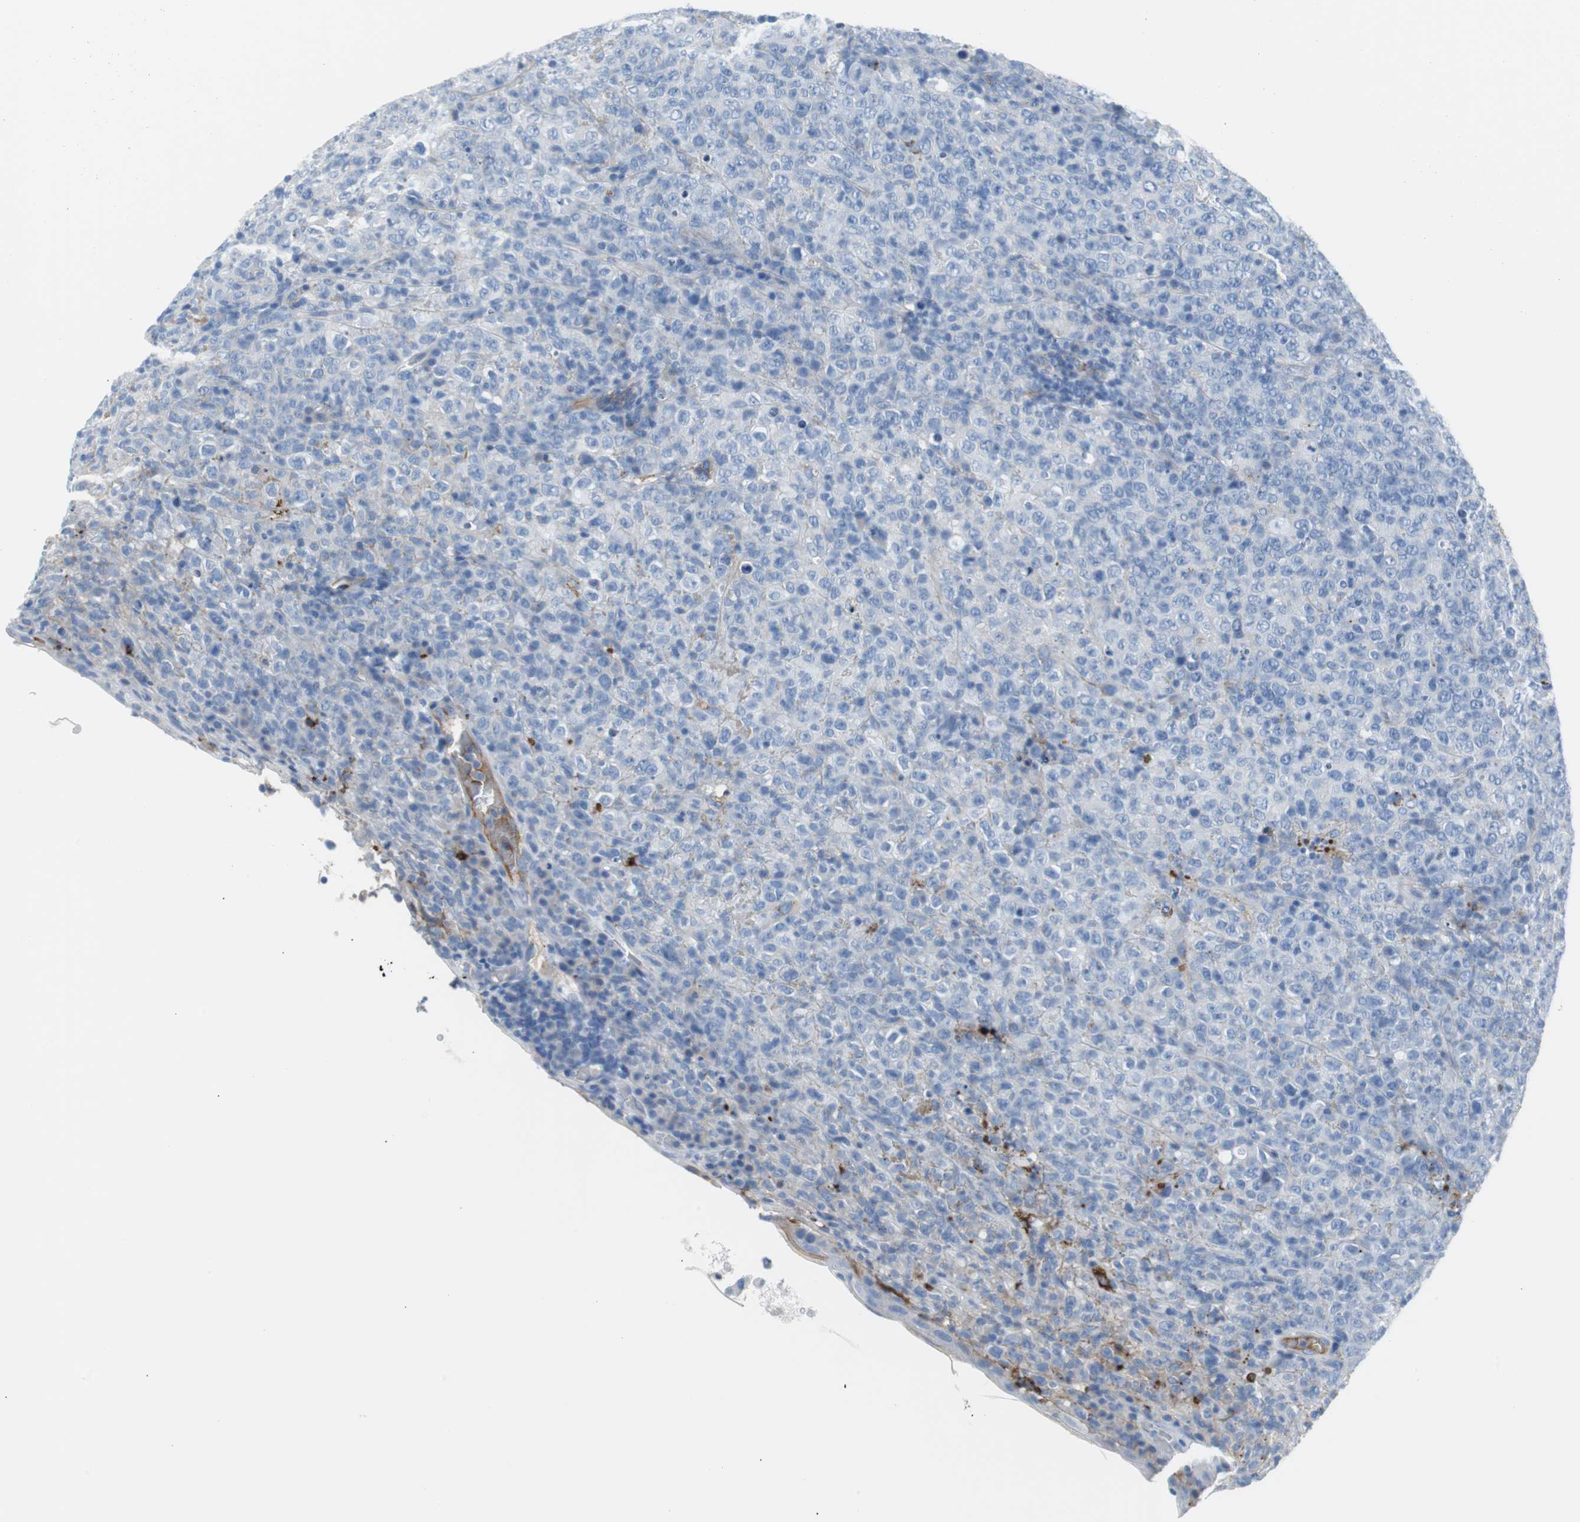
{"staining": {"intensity": "weak", "quantity": "<25%", "location": "cytoplasmic/membranous"}, "tissue": "lymphoma", "cell_type": "Tumor cells", "image_type": "cancer", "snomed": [{"axis": "morphology", "description": "Malignant lymphoma, non-Hodgkin's type, High grade"}, {"axis": "topography", "description": "Tonsil"}], "caption": "DAB (3,3'-diaminobenzidine) immunohistochemical staining of high-grade malignant lymphoma, non-Hodgkin's type exhibits no significant staining in tumor cells.", "gene": "APCS", "patient": {"sex": "female", "age": 36}}